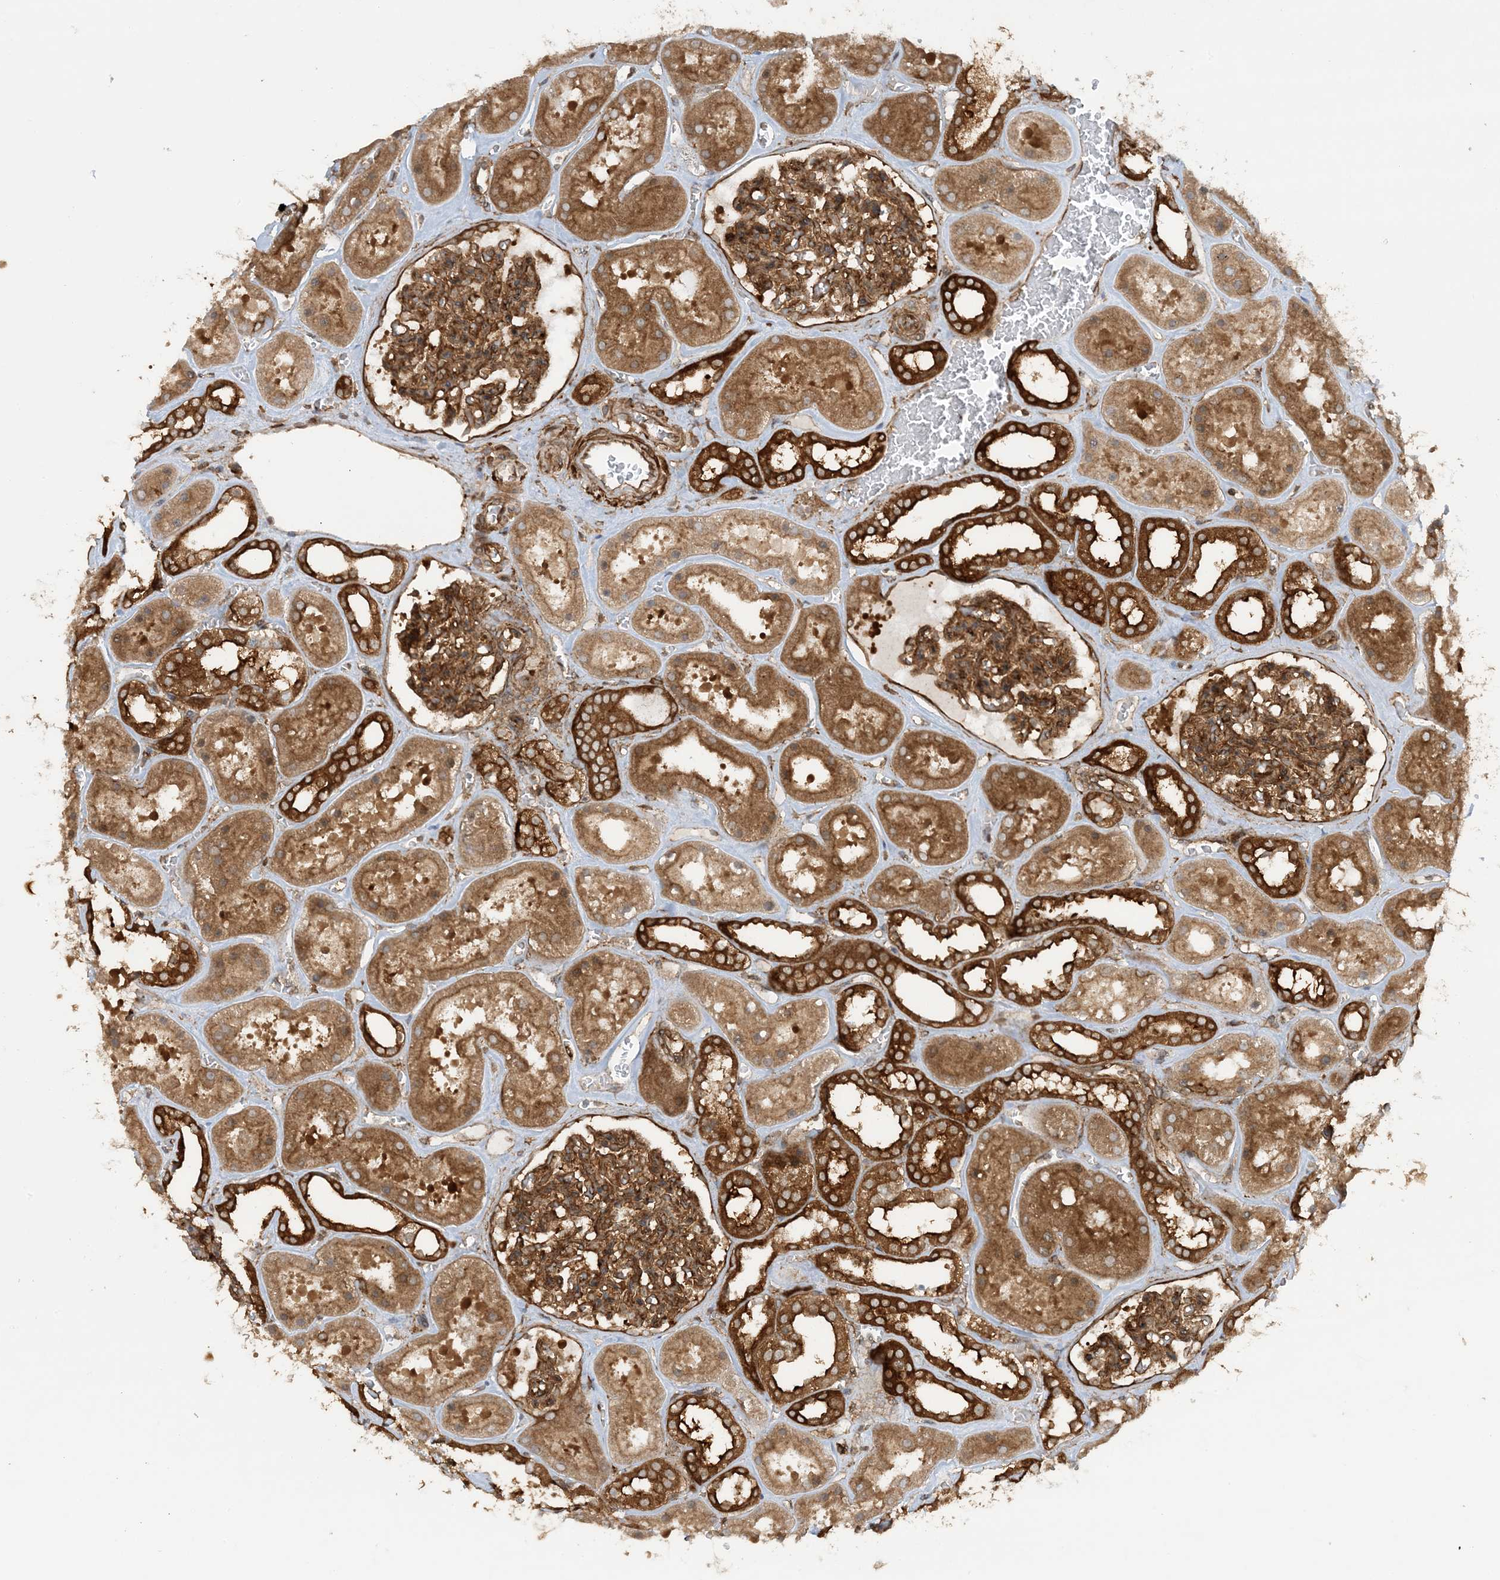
{"staining": {"intensity": "moderate", "quantity": ">75%", "location": "cytoplasmic/membranous"}, "tissue": "kidney", "cell_type": "Cells in glomeruli", "image_type": "normal", "snomed": [{"axis": "morphology", "description": "Normal tissue, NOS"}, {"axis": "topography", "description": "Kidney"}], "caption": "Immunohistochemical staining of unremarkable human kidney exhibits medium levels of moderate cytoplasmic/membranous staining in about >75% of cells in glomeruli. The protein of interest is shown in brown color, while the nuclei are stained blue.", "gene": "STAM2", "patient": {"sex": "female", "age": 41}}